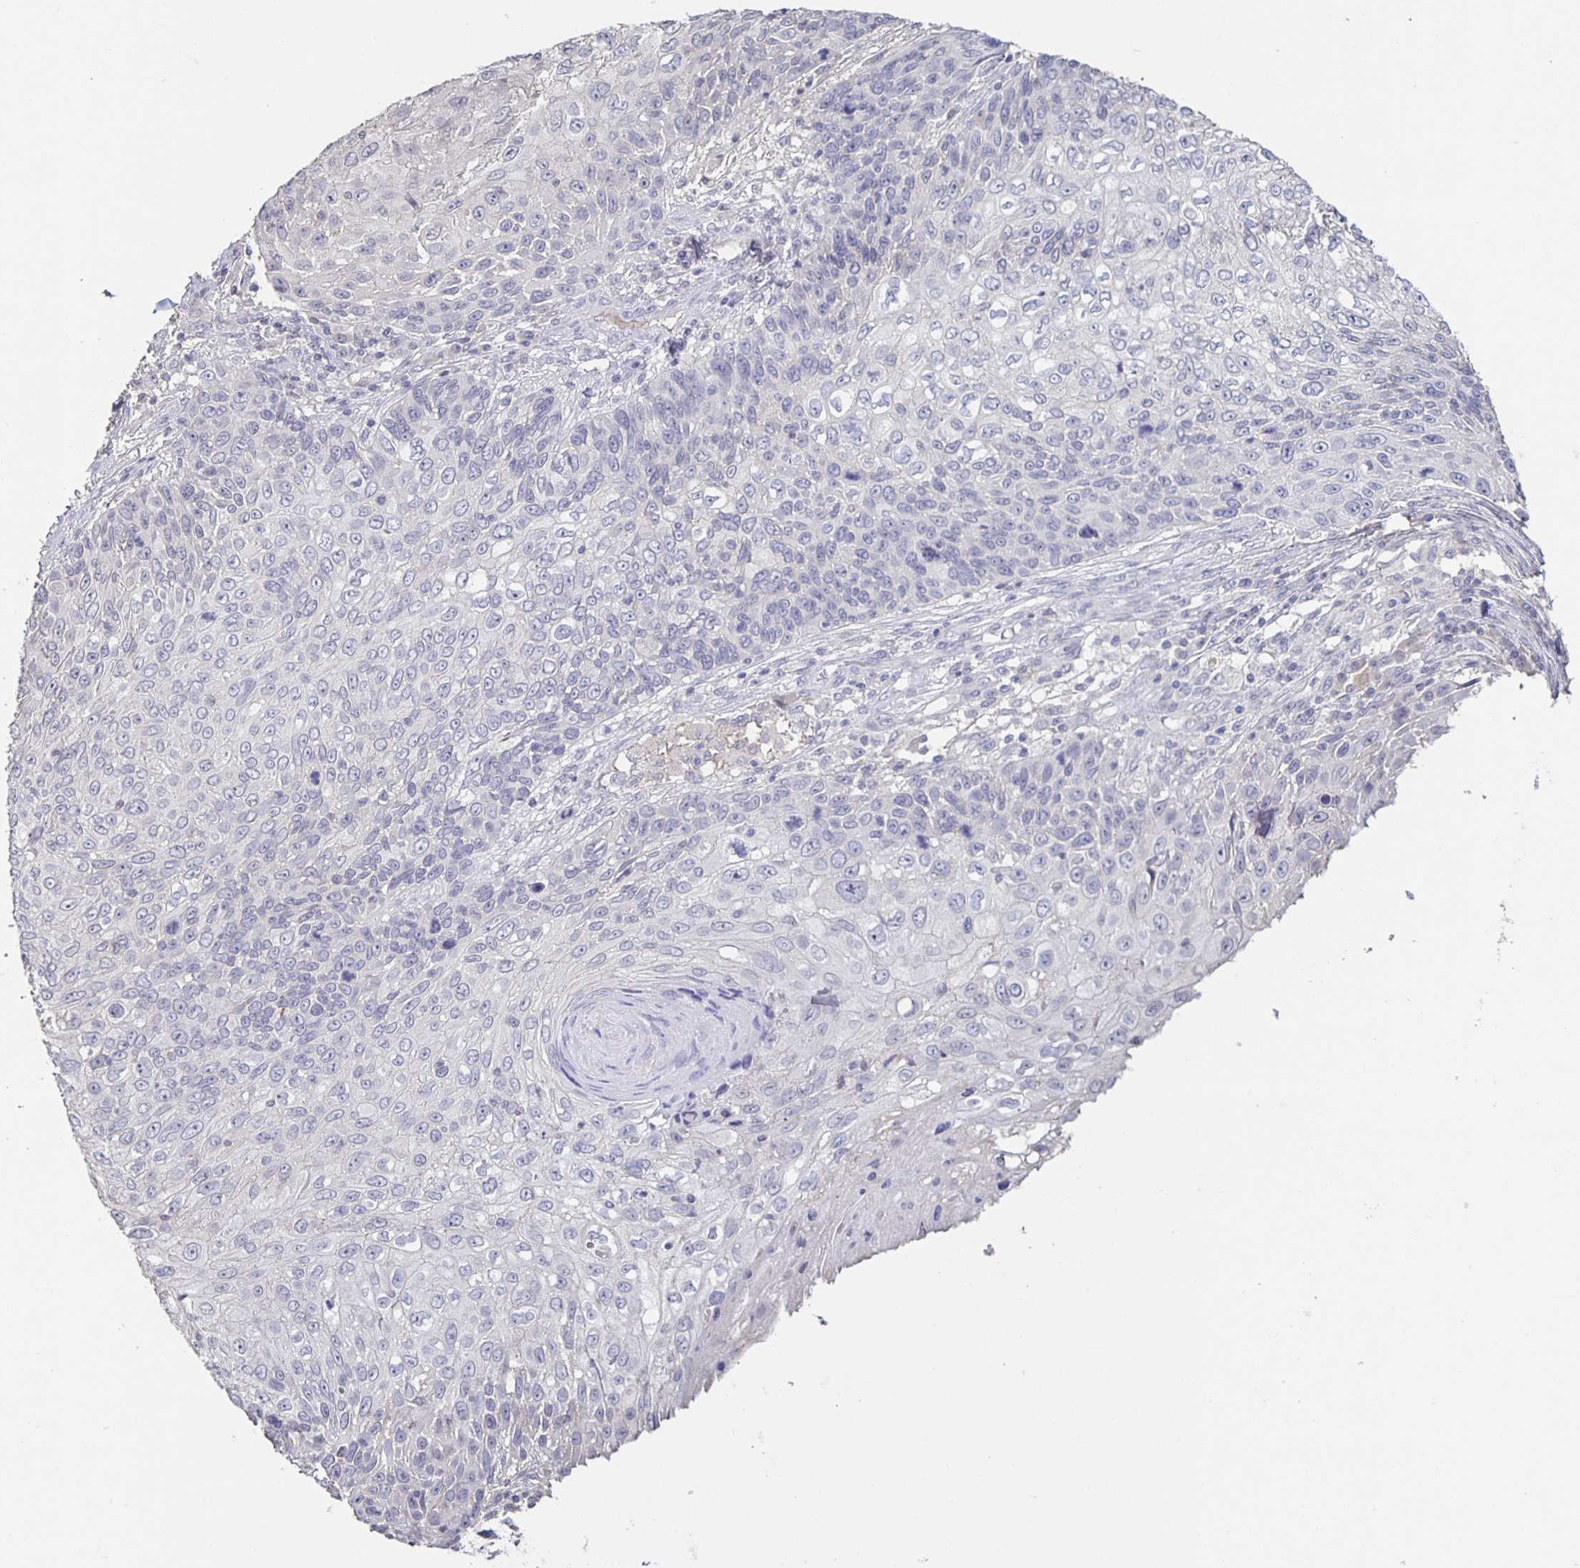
{"staining": {"intensity": "negative", "quantity": "none", "location": "none"}, "tissue": "skin cancer", "cell_type": "Tumor cells", "image_type": "cancer", "snomed": [{"axis": "morphology", "description": "Squamous cell carcinoma, NOS"}, {"axis": "topography", "description": "Skin"}], "caption": "Photomicrograph shows no significant protein staining in tumor cells of skin squamous cell carcinoma. Nuclei are stained in blue.", "gene": "INSL5", "patient": {"sex": "male", "age": 92}}